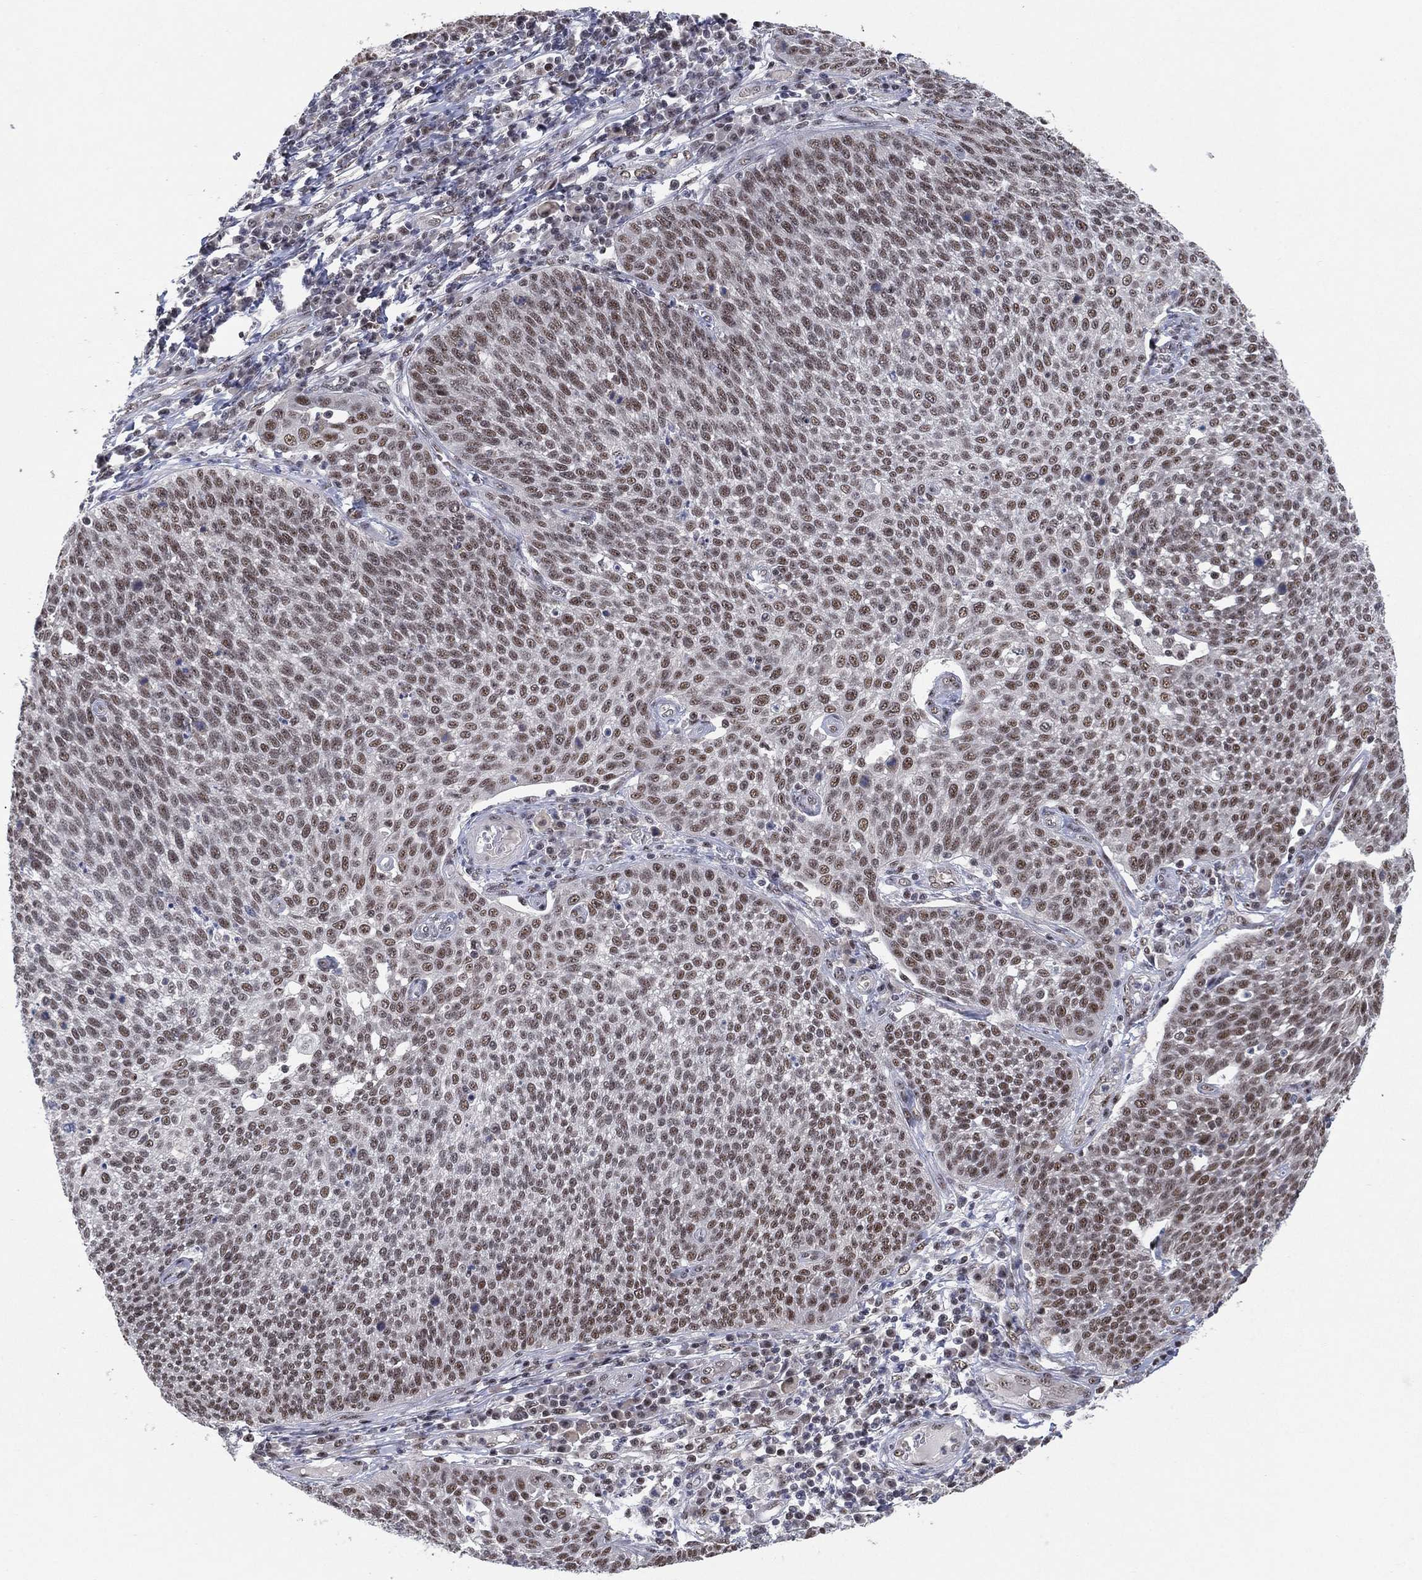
{"staining": {"intensity": "moderate", "quantity": "<25%", "location": "nuclear"}, "tissue": "cervical cancer", "cell_type": "Tumor cells", "image_type": "cancer", "snomed": [{"axis": "morphology", "description": "Squamous cell carcinoma, NOS"}, {"axis": "topography", "description": "Cervix"}], "caption": "This image reveals cervical cancer (squamous cell carcinoma) stained with IHC to label a protein in brown. The nuclear of tumor cells show moderate positivity for the protein. Nuclei are counter-stained blue.", "gene": "DGCR8", "patient": {"sex": "female", "age": 34}}